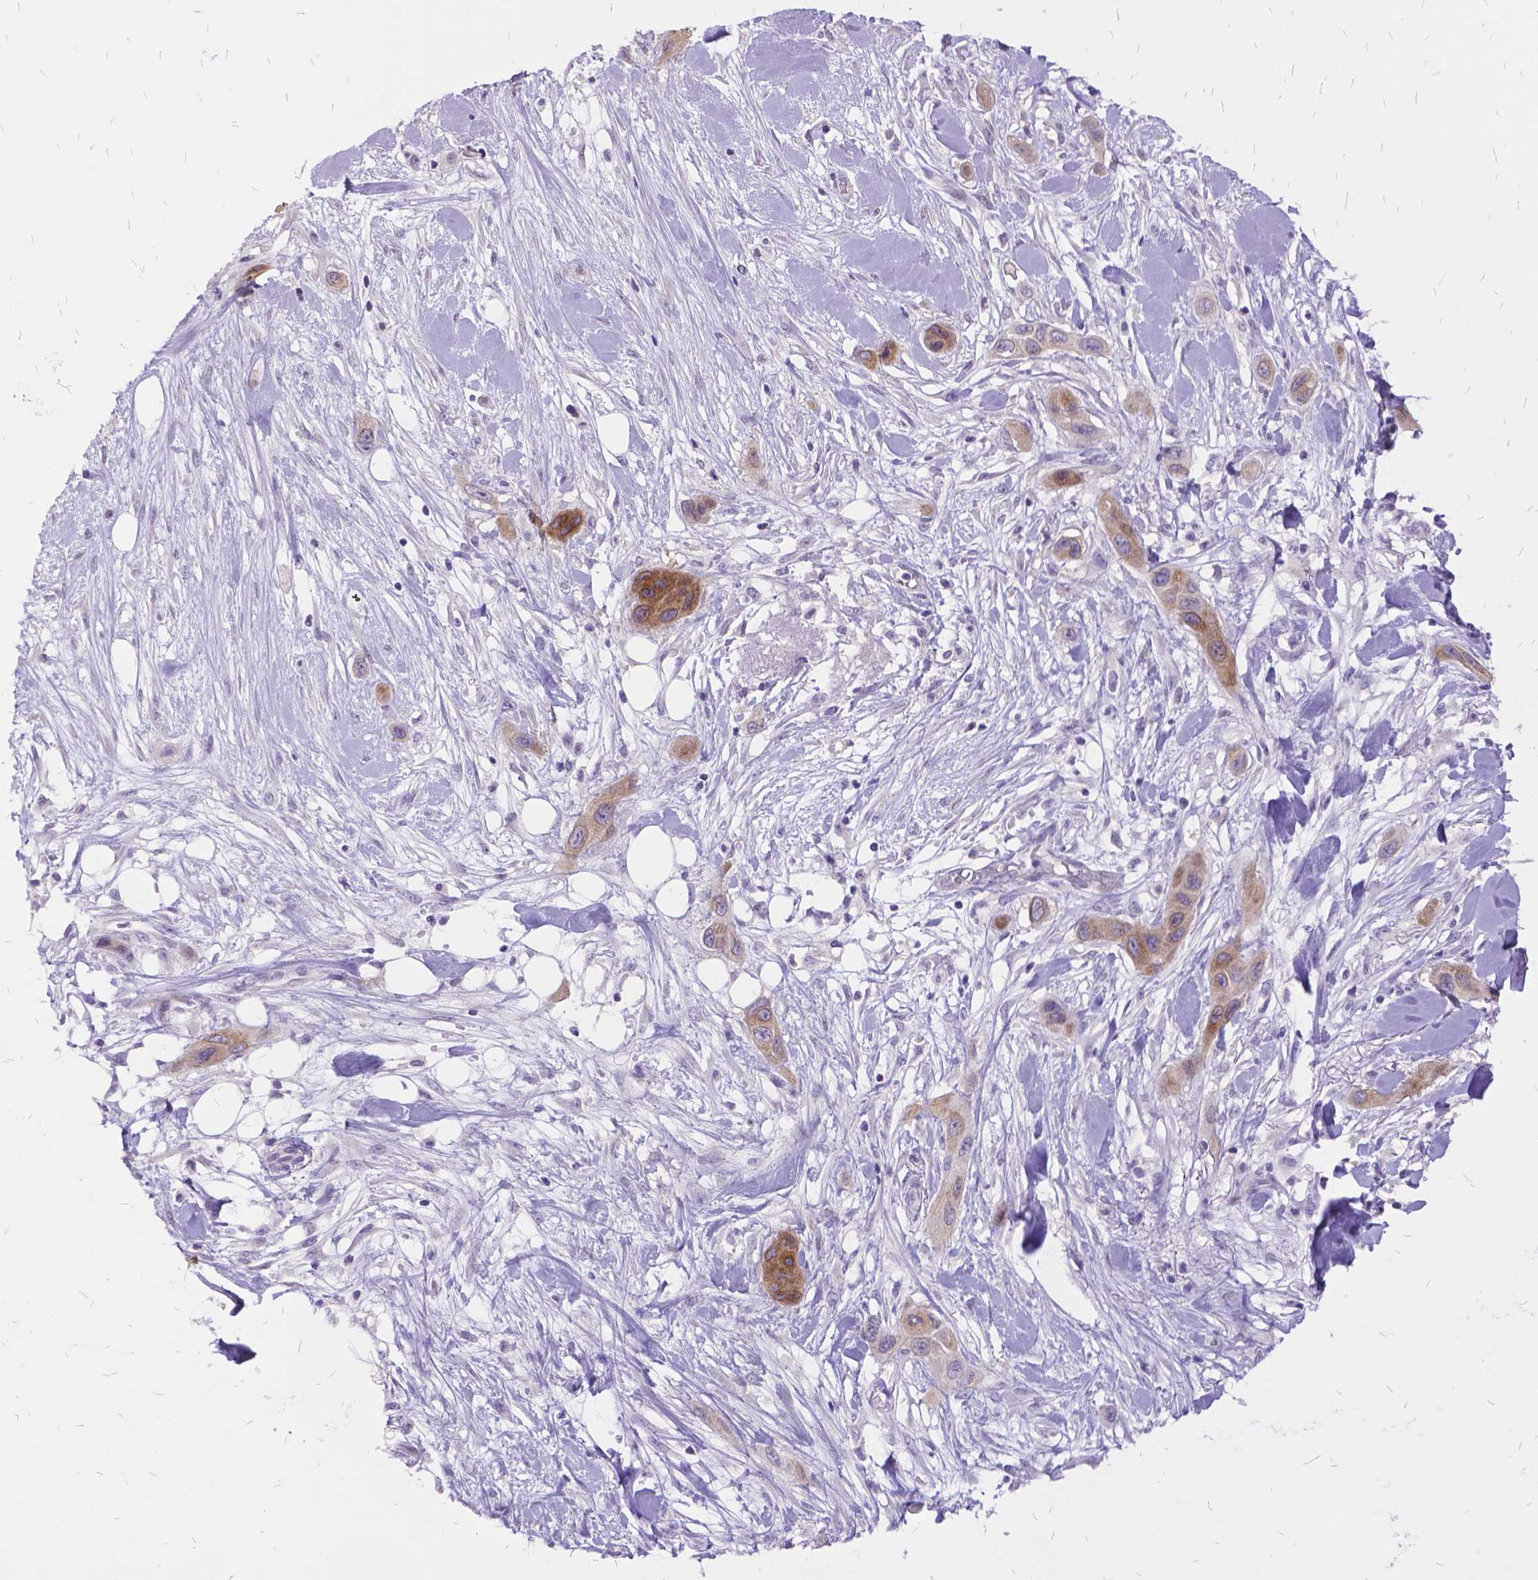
{"staining": {"intensity": "weak", "quantity": ">75%", "location": "cytoplasmic/membranous"}, "tissue": "skin cancer", "cell_type": "Tumor cells", "image_type": "cancer", "snomed": [{"axis": "morphology", "description": "Squamous cell carcinoma, NOS"}, {"axis": "topography", "description": "Skin"}], "caption": "Immunohistochemical staining of human skin cancer reveals low levels of weak cytoplasmic/membranous protein staining in about >75% of tumor cells.", "gene": "ITGB6", "patient": {"sex": "male", "age": 79}}